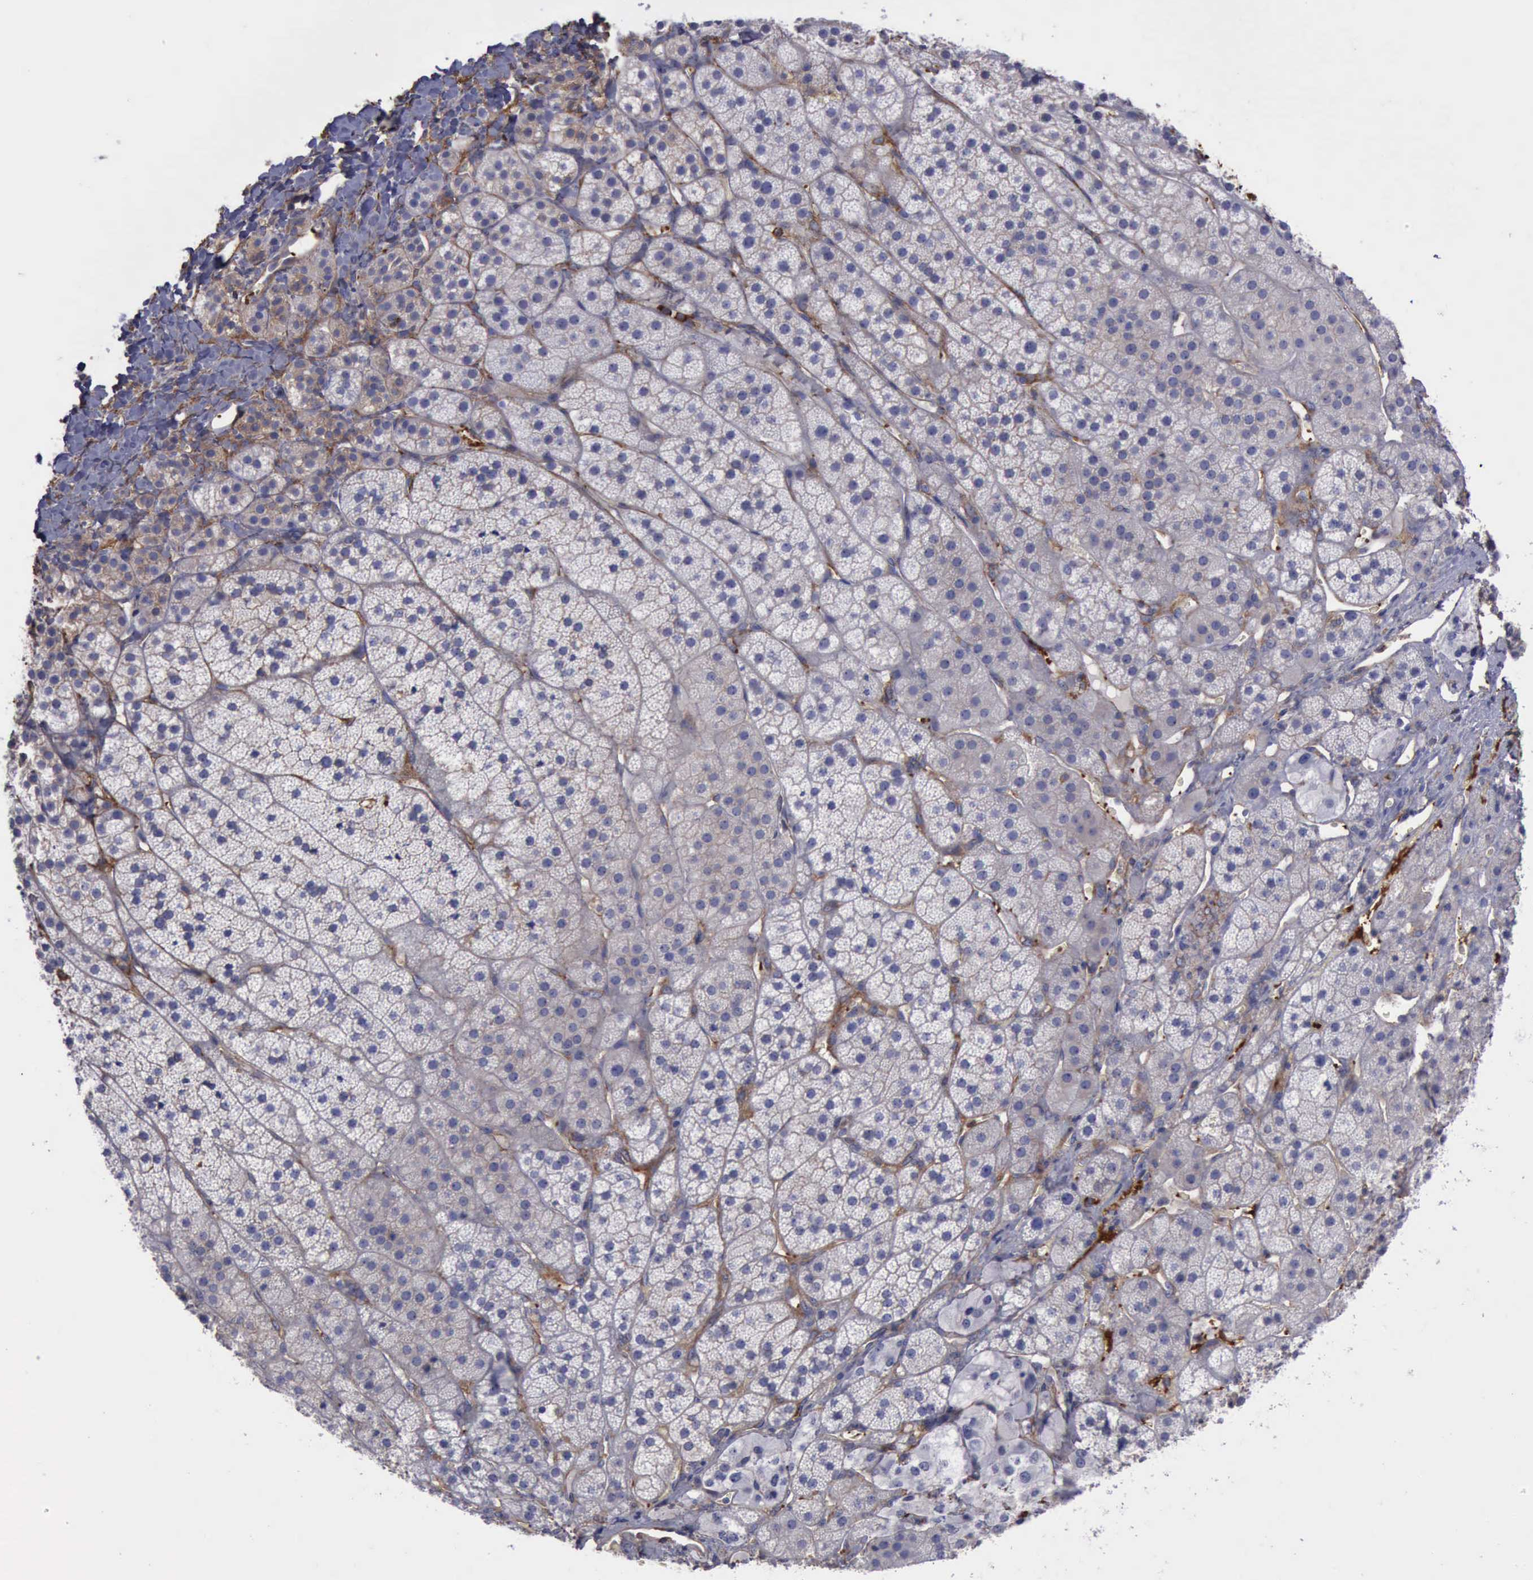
{"staining": {"intensity": "weak", "quantity": "<25%", "location": "cytoplasmic/membranous"}, "tissue": "adrenal gland", "cell_type": "Glandular cells", "image_type": "normal", "snomed": [{"axis": "morphology", "description": "Normal tissue, NOS"}, {"axis": "topography", "description": "Adrenal gland"}], "caption": "Photomicrograph shows no significant protein staining in glandular cells of benign adrenal gland. Nuclei are stained in blue.", "gene": "FLNA", "patient": {"sex": "female", "age": 44}}